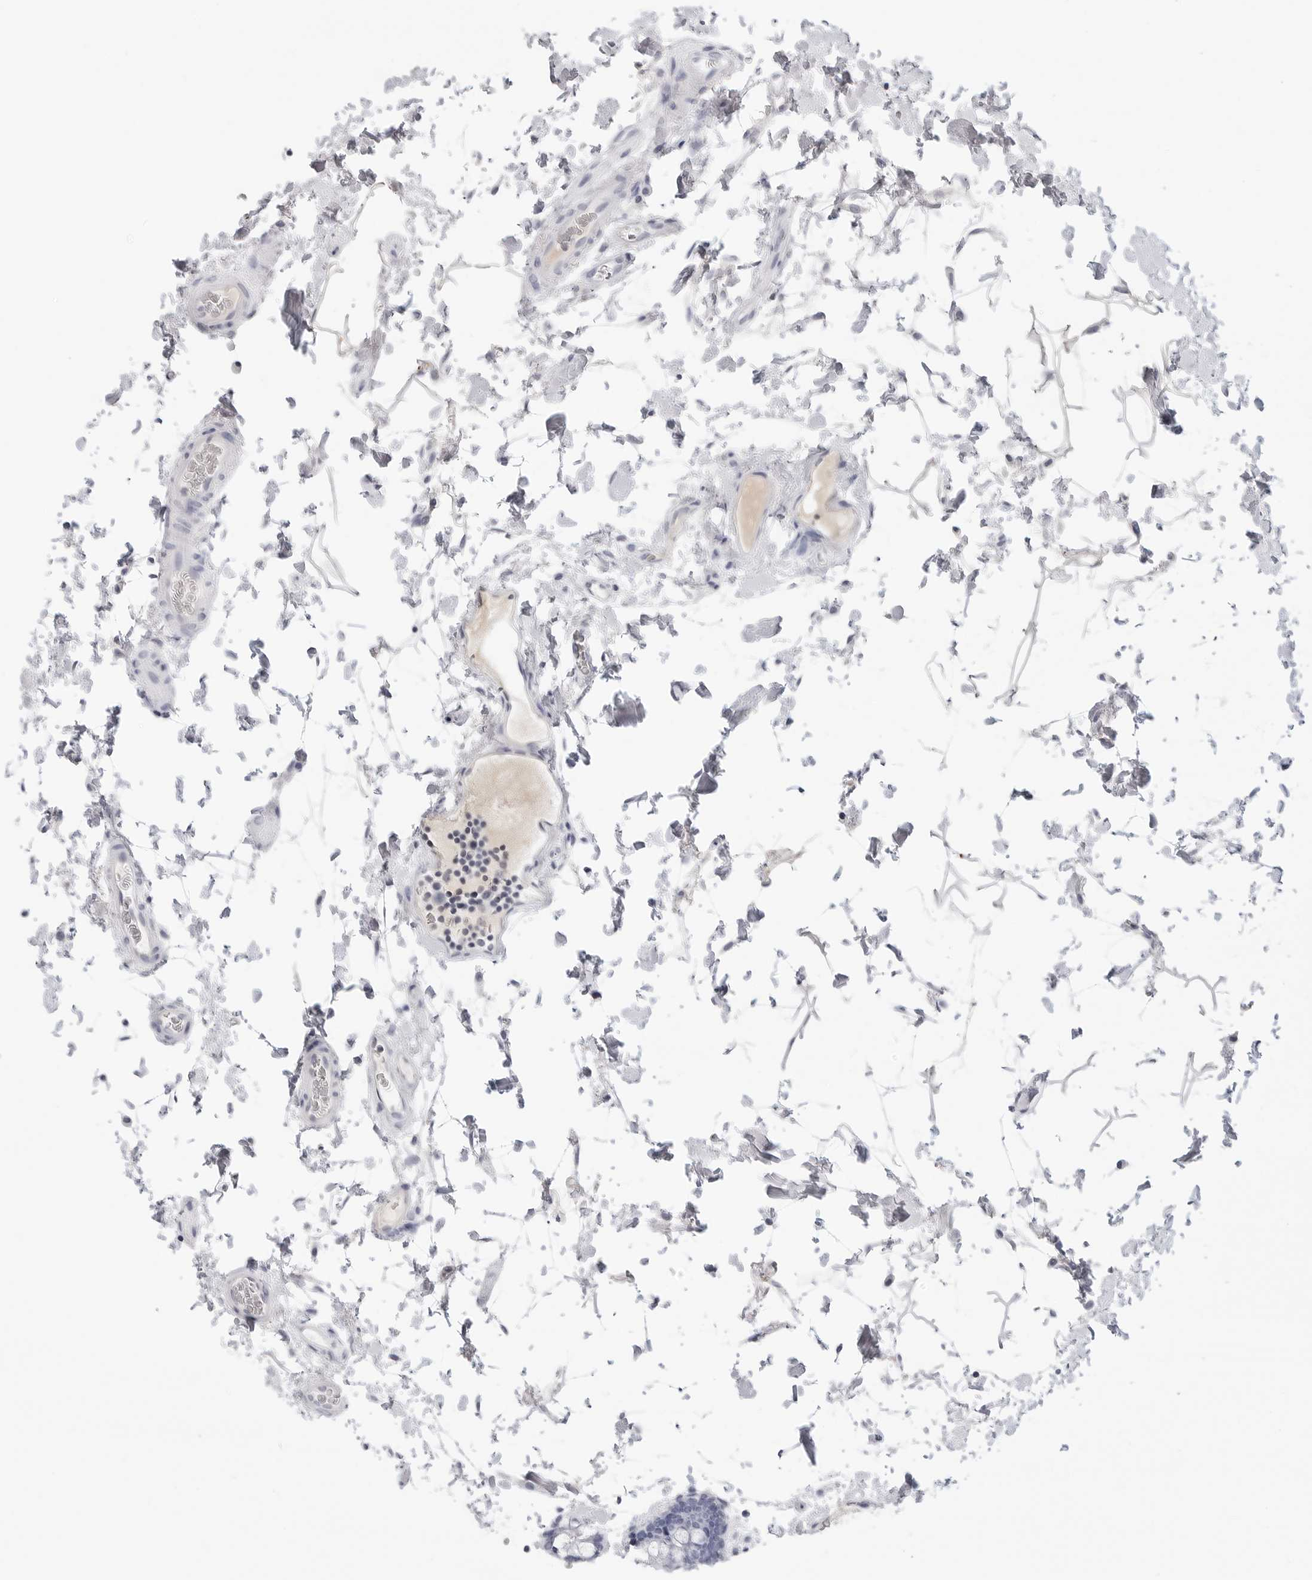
{"staining": {"intensity": "negative", "quantity": "none", "location": "none"}, "tissue": "colon", "cell_type": "Endothelial cells", "image_type": "normal", "snomed": [{"axis": "morphology", "description": "Normal tissue, NOS"}, {"axis": "topography", "description": "Colon"}], "caption": "DAB immunohistochemical staining of unremarkable colon displays no significant staining in endothelial cells.", "gene": "AMPD1", "patient": {"sex": "female", "age": 79}}